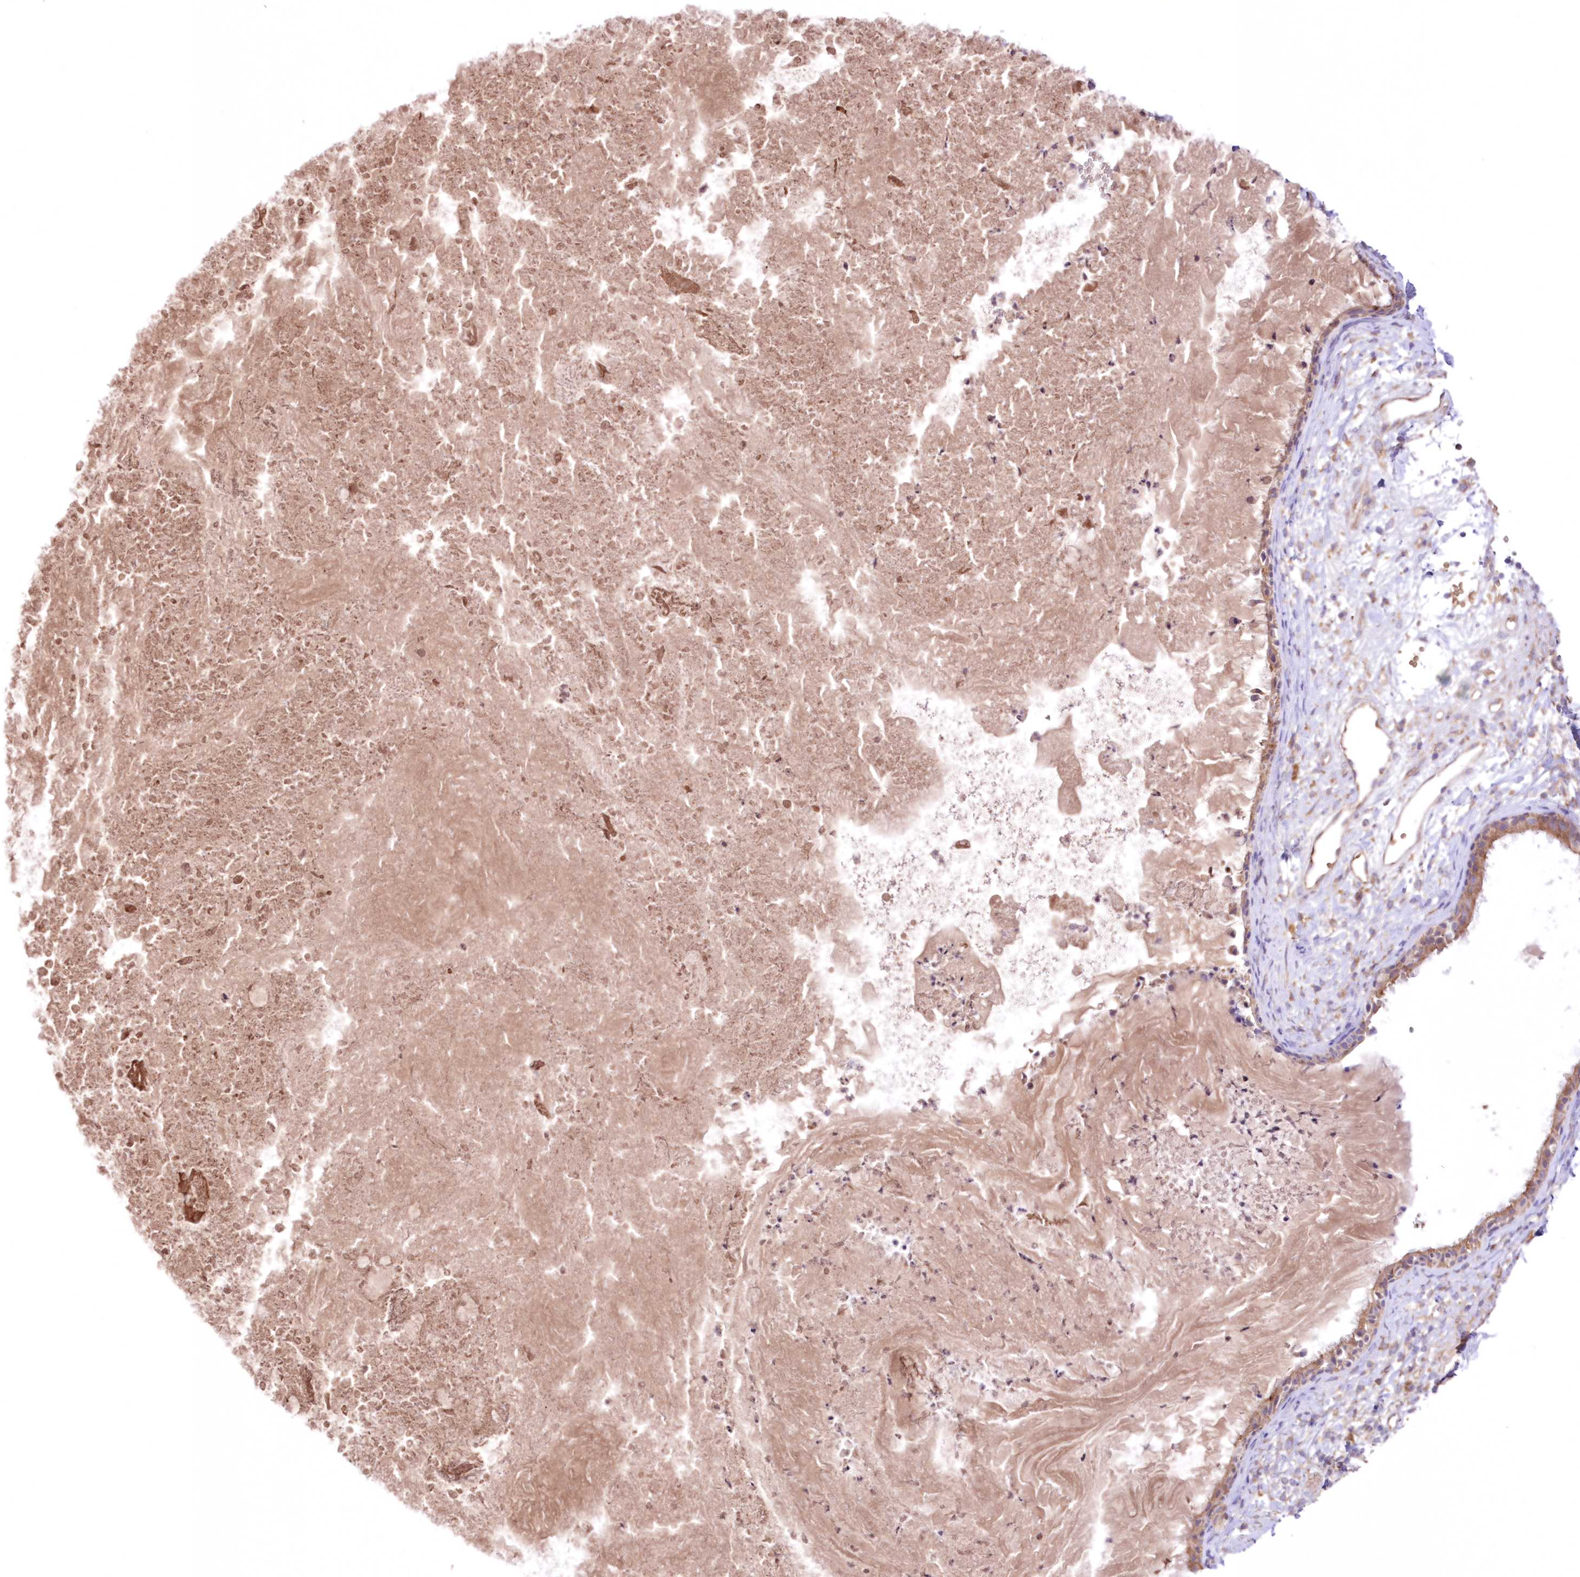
{"staining": {"intensity": "moderate", "quantity": ">75%", "location": "cytoplasmic/membranous"}, "tissue": "nasopharynx", "cell_type": "Respiratory epithelial cells", "image_type": "normal", "snomed": [{"axis": "morphology", "description": "Normal tissue, NOS"}, {"axis": "topography", "description": "Nasopharynx"}], "caption": "Immunohistochemical staining of unremarkable human nasopharynx reveals moderate cytoplasmic/membranous protein staining in approximately >75% of respiratory epithelial cells.", "gene": "FCHO2", "patient": {"sex": "male", "age": 22}}